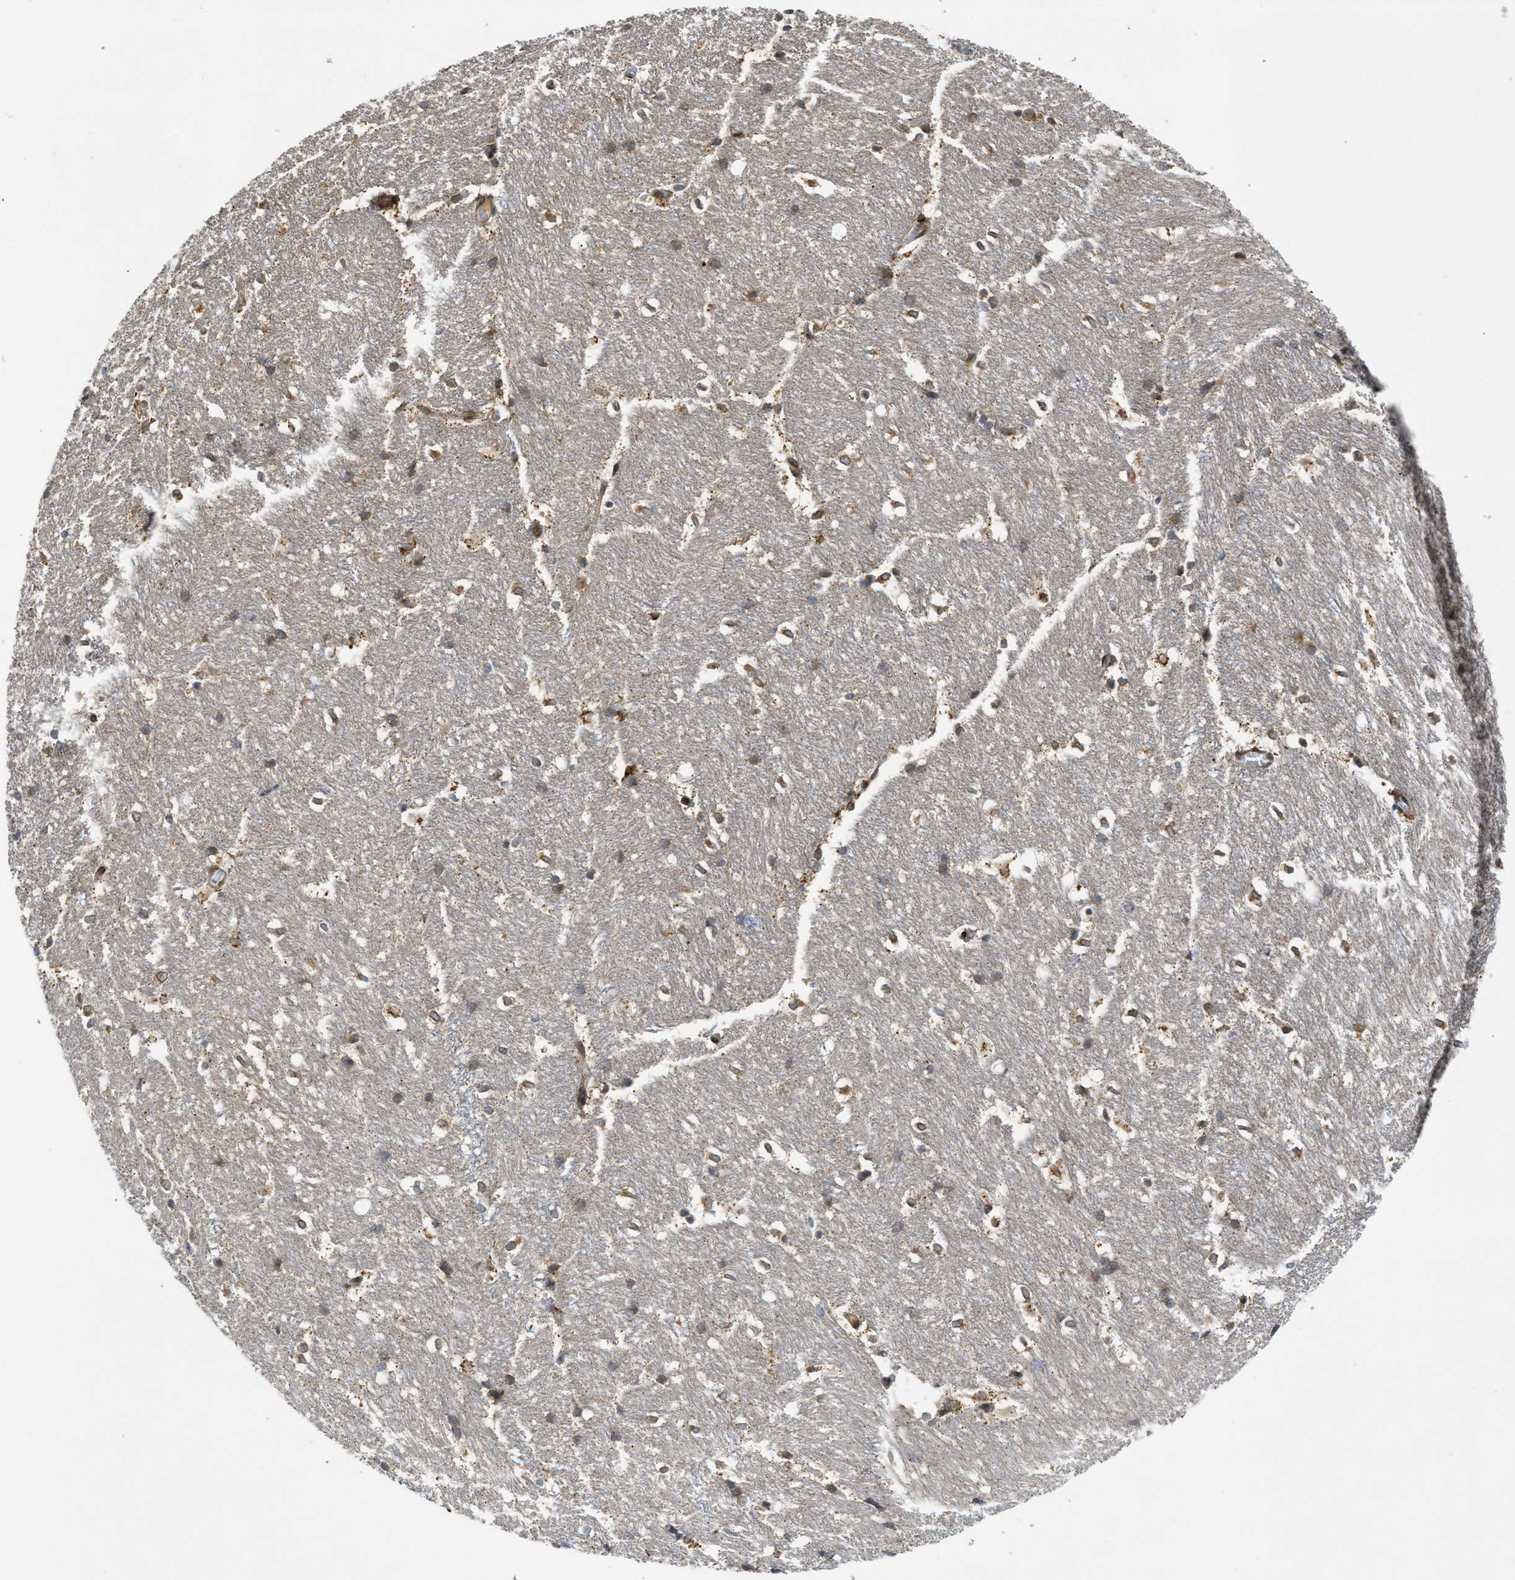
{"staining": {"intensity": "moderate", "quantity": "25%-75%", "location": "cytoplasmic/membranous"}, "tissue": "hippocampus", "cell_type": "Glial cells", "image_type": "normal", "snomed": [{"axis": "morphology", "description": "Normal tissue, NOS"}, {"axis": "topography", "description": "Hippocampus"}], "caption": "A photomicrograph of hippocampus stained for a protein reveals moderate cytoplasmic/membranous brown staining in glial cells. The staining was performed using DAB (3,3'-diaminobenzidine), with brown indicating positive protein expression. Nuclei are stained blue with hematoxylin.", "gene": "EIF2AK3", "patient": {"sex": "female", "age": 19}}